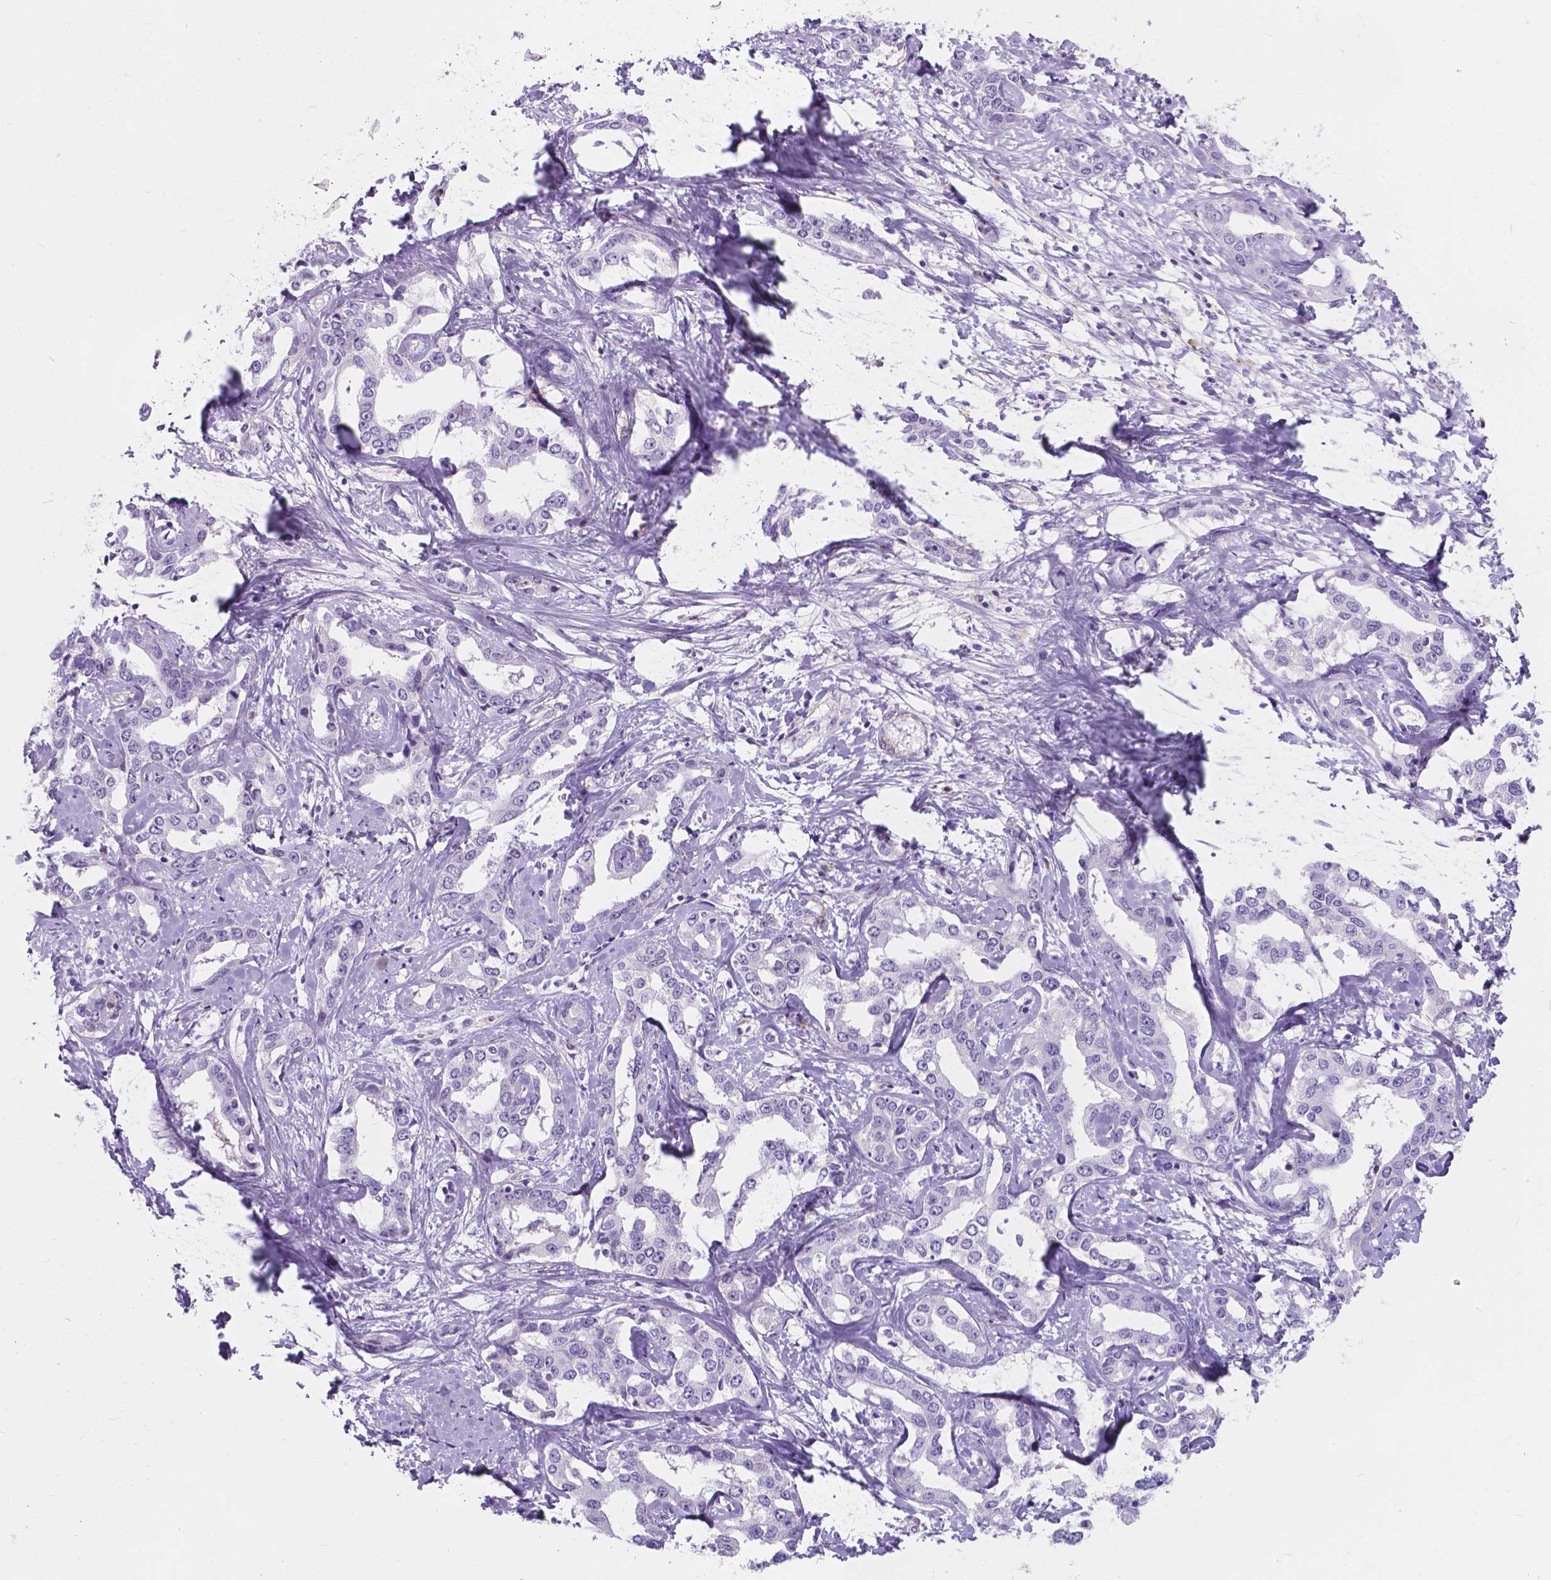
{"staining": {"intensity": "negative", "quantity": "none", "location": "none"}, "tissue": "liver cancer", "cell_type": "Tumor cells", "image_type": "cancer", "snomed": [{"axis": "morphology", "description": "Cholangiocarcinoma"}, {"axis": "topography", "description": "Liver"}], "caption": "Liver cholangiocarcinoma was stained to show a protein in brown. There is no significant staining in tumor cells. (Immunohistochemistry (ihc), brightfield microscopy, high magnification).", "gene": "KIAA0040", "patient": {"sex": "male", "age": 59}}